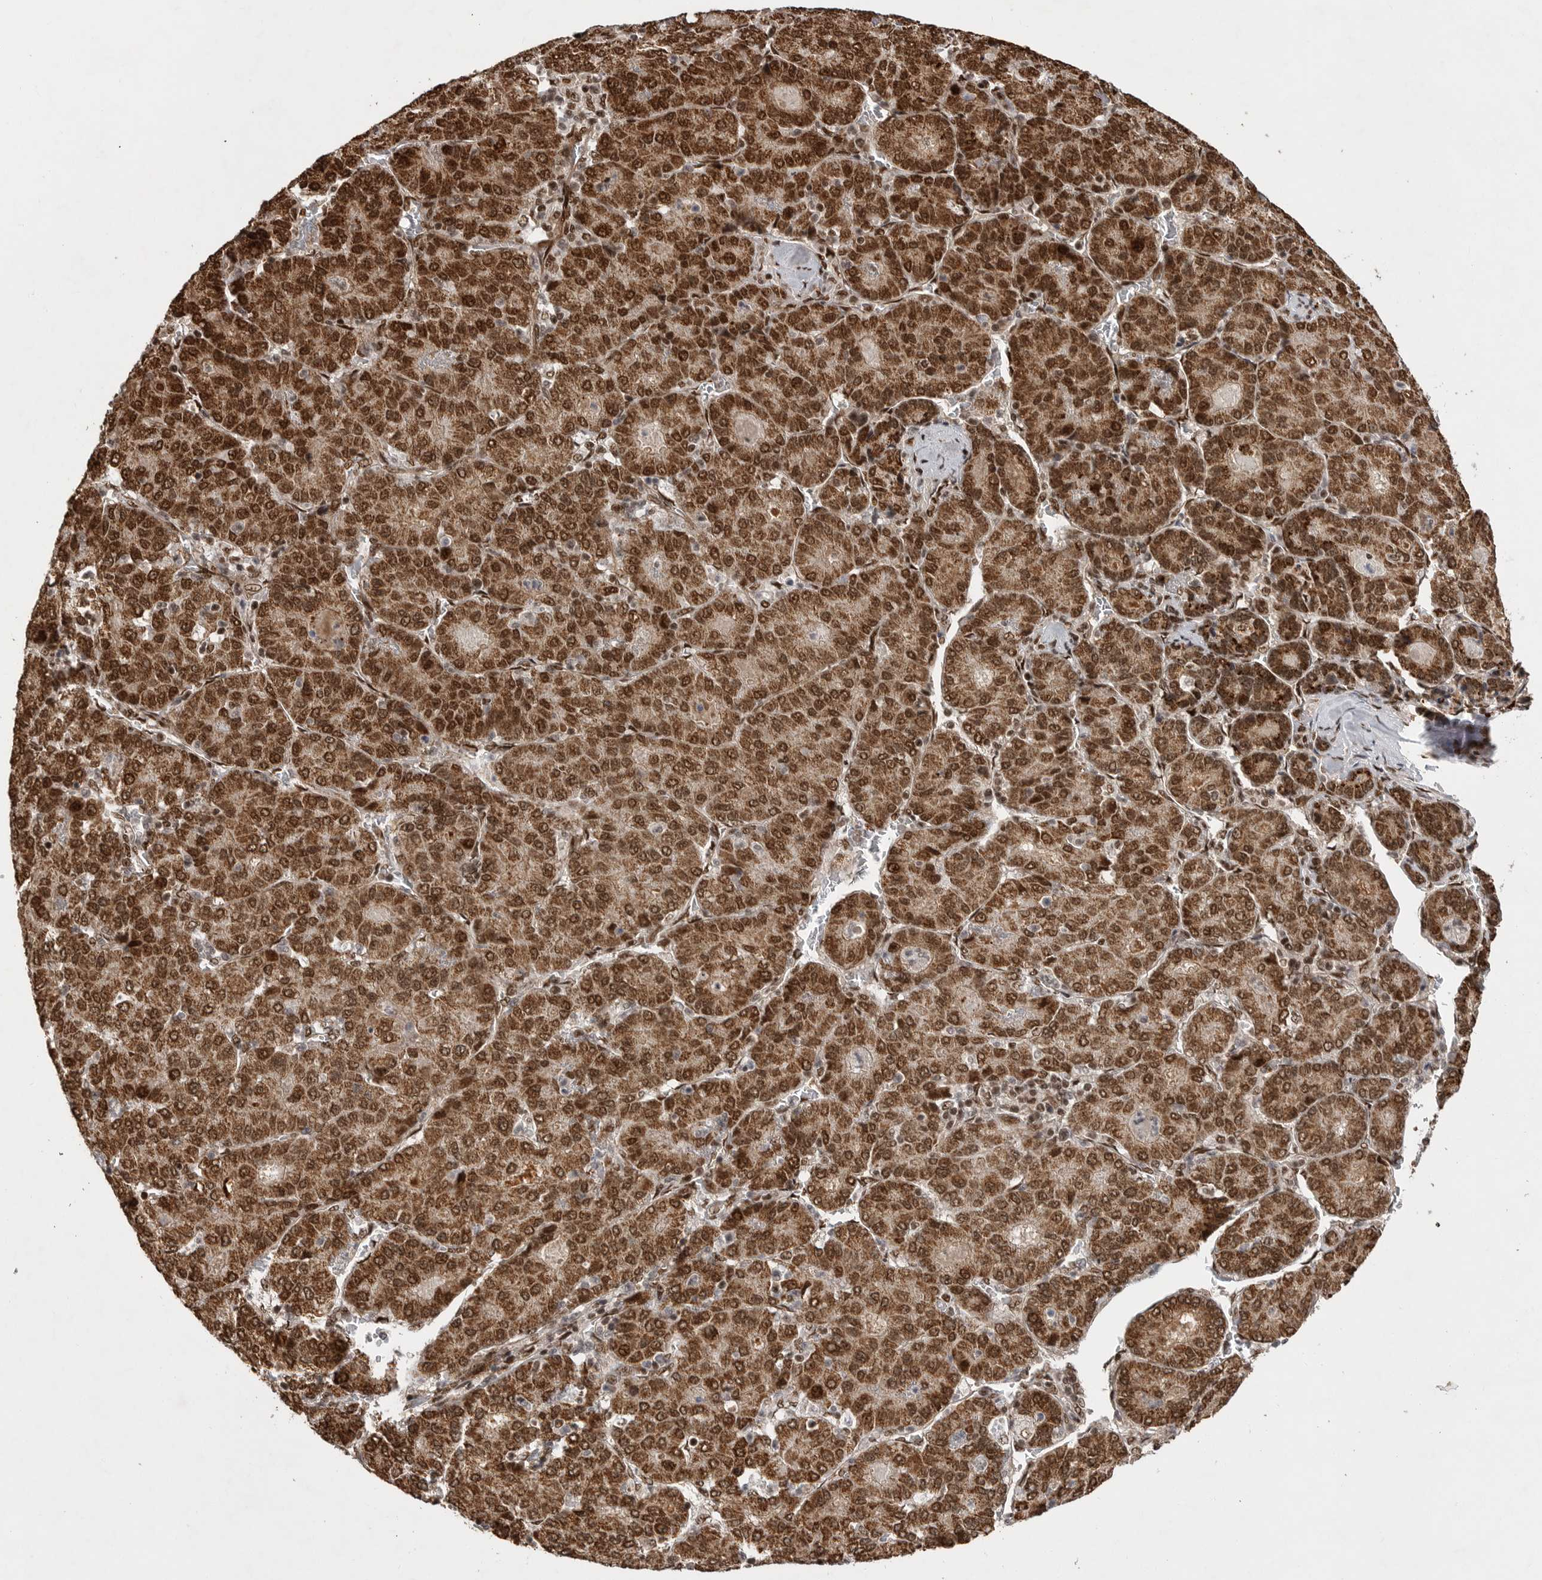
{"staining": {"intensity": "moderate", "quantity": ">75%", "location": "cytoplasmic/membranous,nuclear"}, "tissue": "liver cancer", "cell_type": "Tumor cells", "image_type": "cancer", "snomed": [{"axis": "morphology", "description": "Carcinoma, Hepatocellular, NOS"}, {"axis": "topography", "description": "Liver"}], "caption": "Immunohistochemical staining of human liver cancer (hepatocellular carcinoma) shows medium levels of moderate cytoplasmic/membranous and nuclear protein expression in approximately >75% of tumor cells. (Stains: DAB (3,3'-diaminobenzidine) in brown, nuclei in blue, Microscopy: brightfield microscopy at high magnification).", "gene": "PPP1R8", "patient": {"sex": "male", "age": 65}}